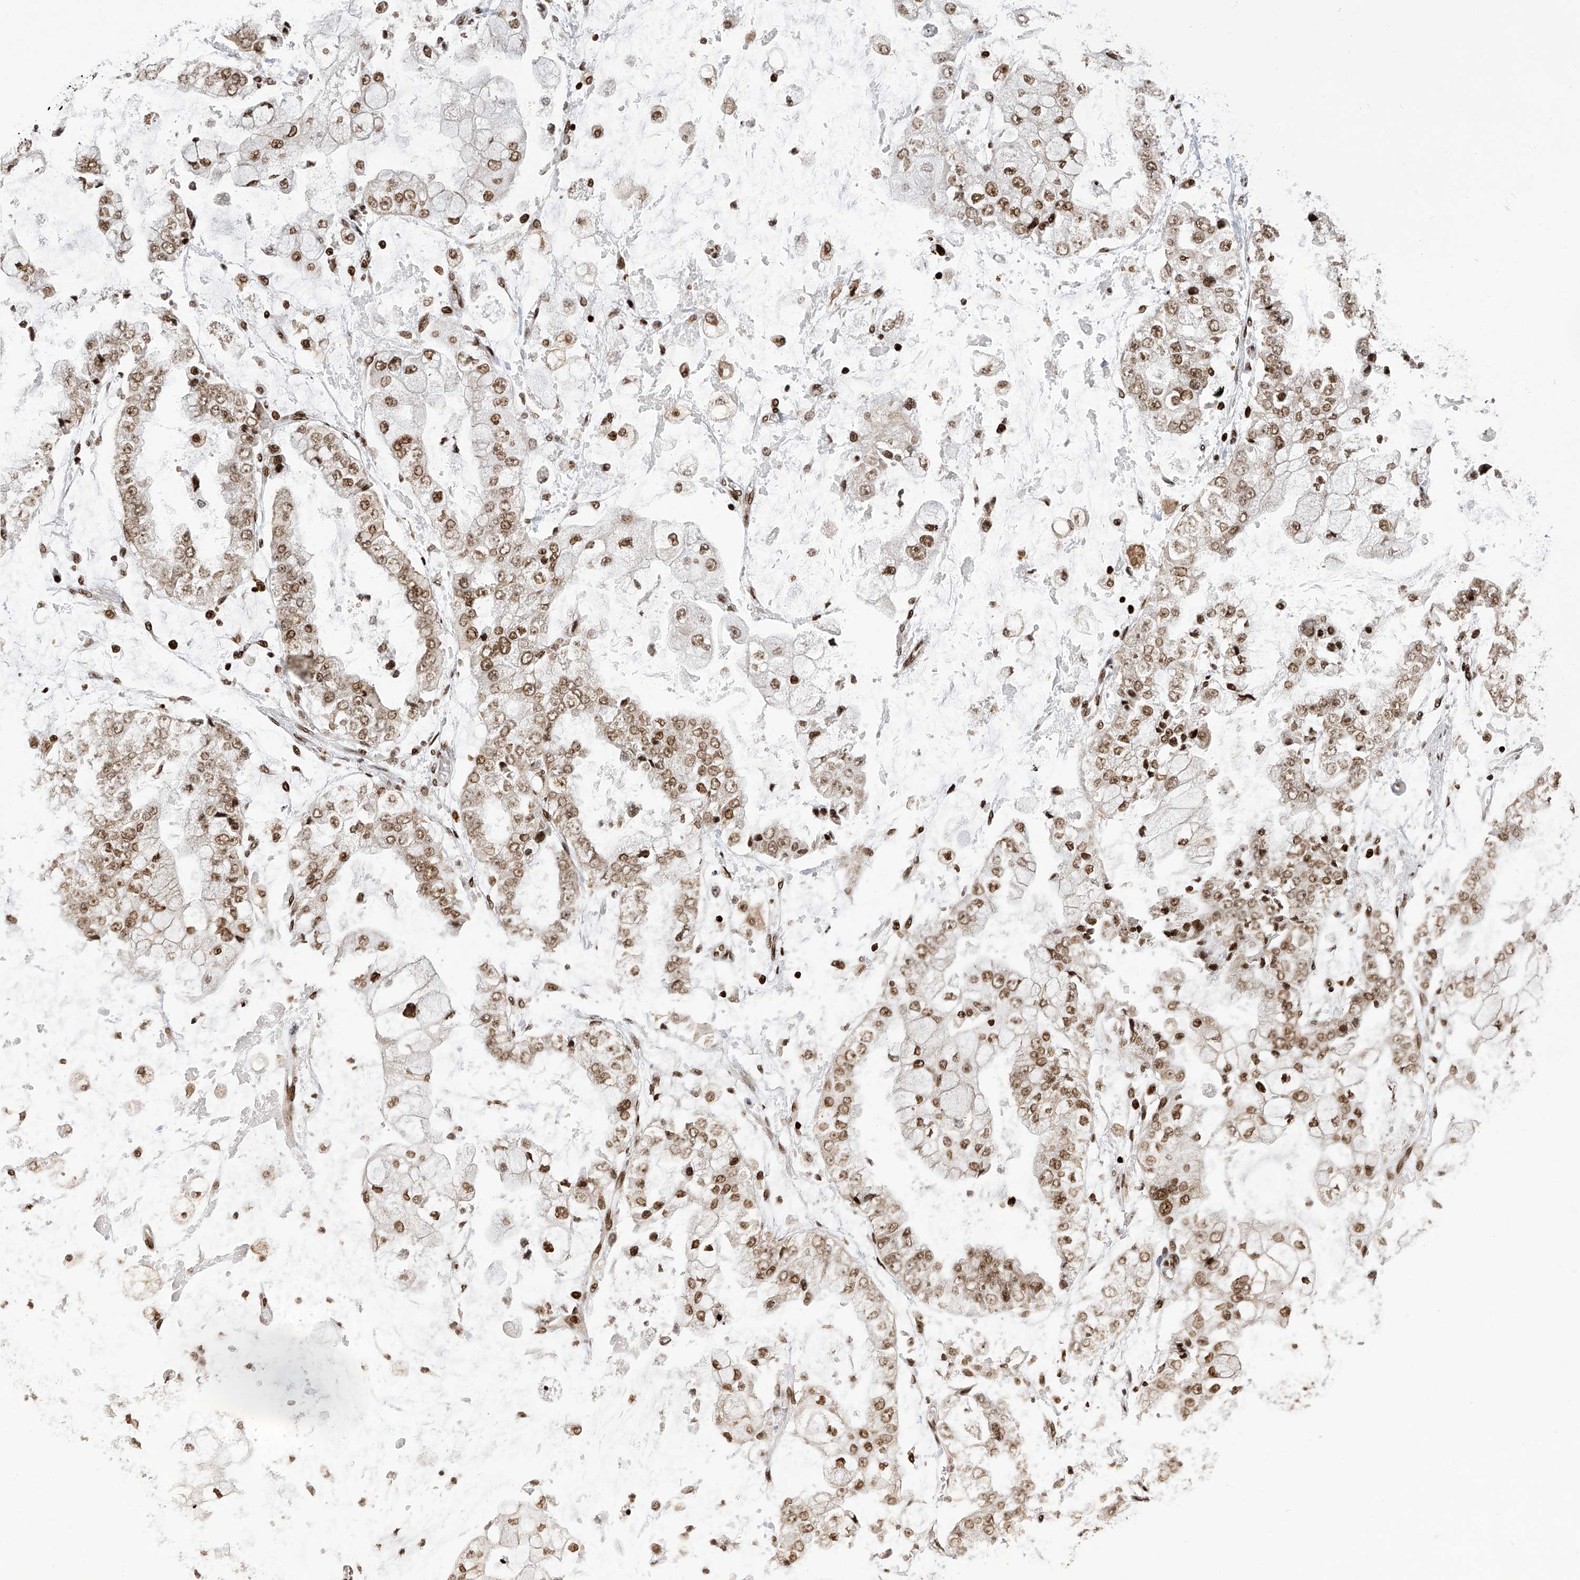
{"staining": {"intensity": "moderate", "quantity": ">75%", "location": "nuclear"}, "tissue": "stomach cancer", "cell_type": "Tumor cells", "image_type": "cancer", "snomed": [{"axis": "morphology", "description": "Adenocarcinoma, NOS"}, {"axis": "topography", "description": "Stomach"}], "caption": "High-power microscopy captured an immunohistochemistry histopathology image of stomach cancer, revealing moderate nuclear staining in about >75% of tumor cells.", "gene": "PAK1IP1", "patient": {"sex": "male", "age": 76}}